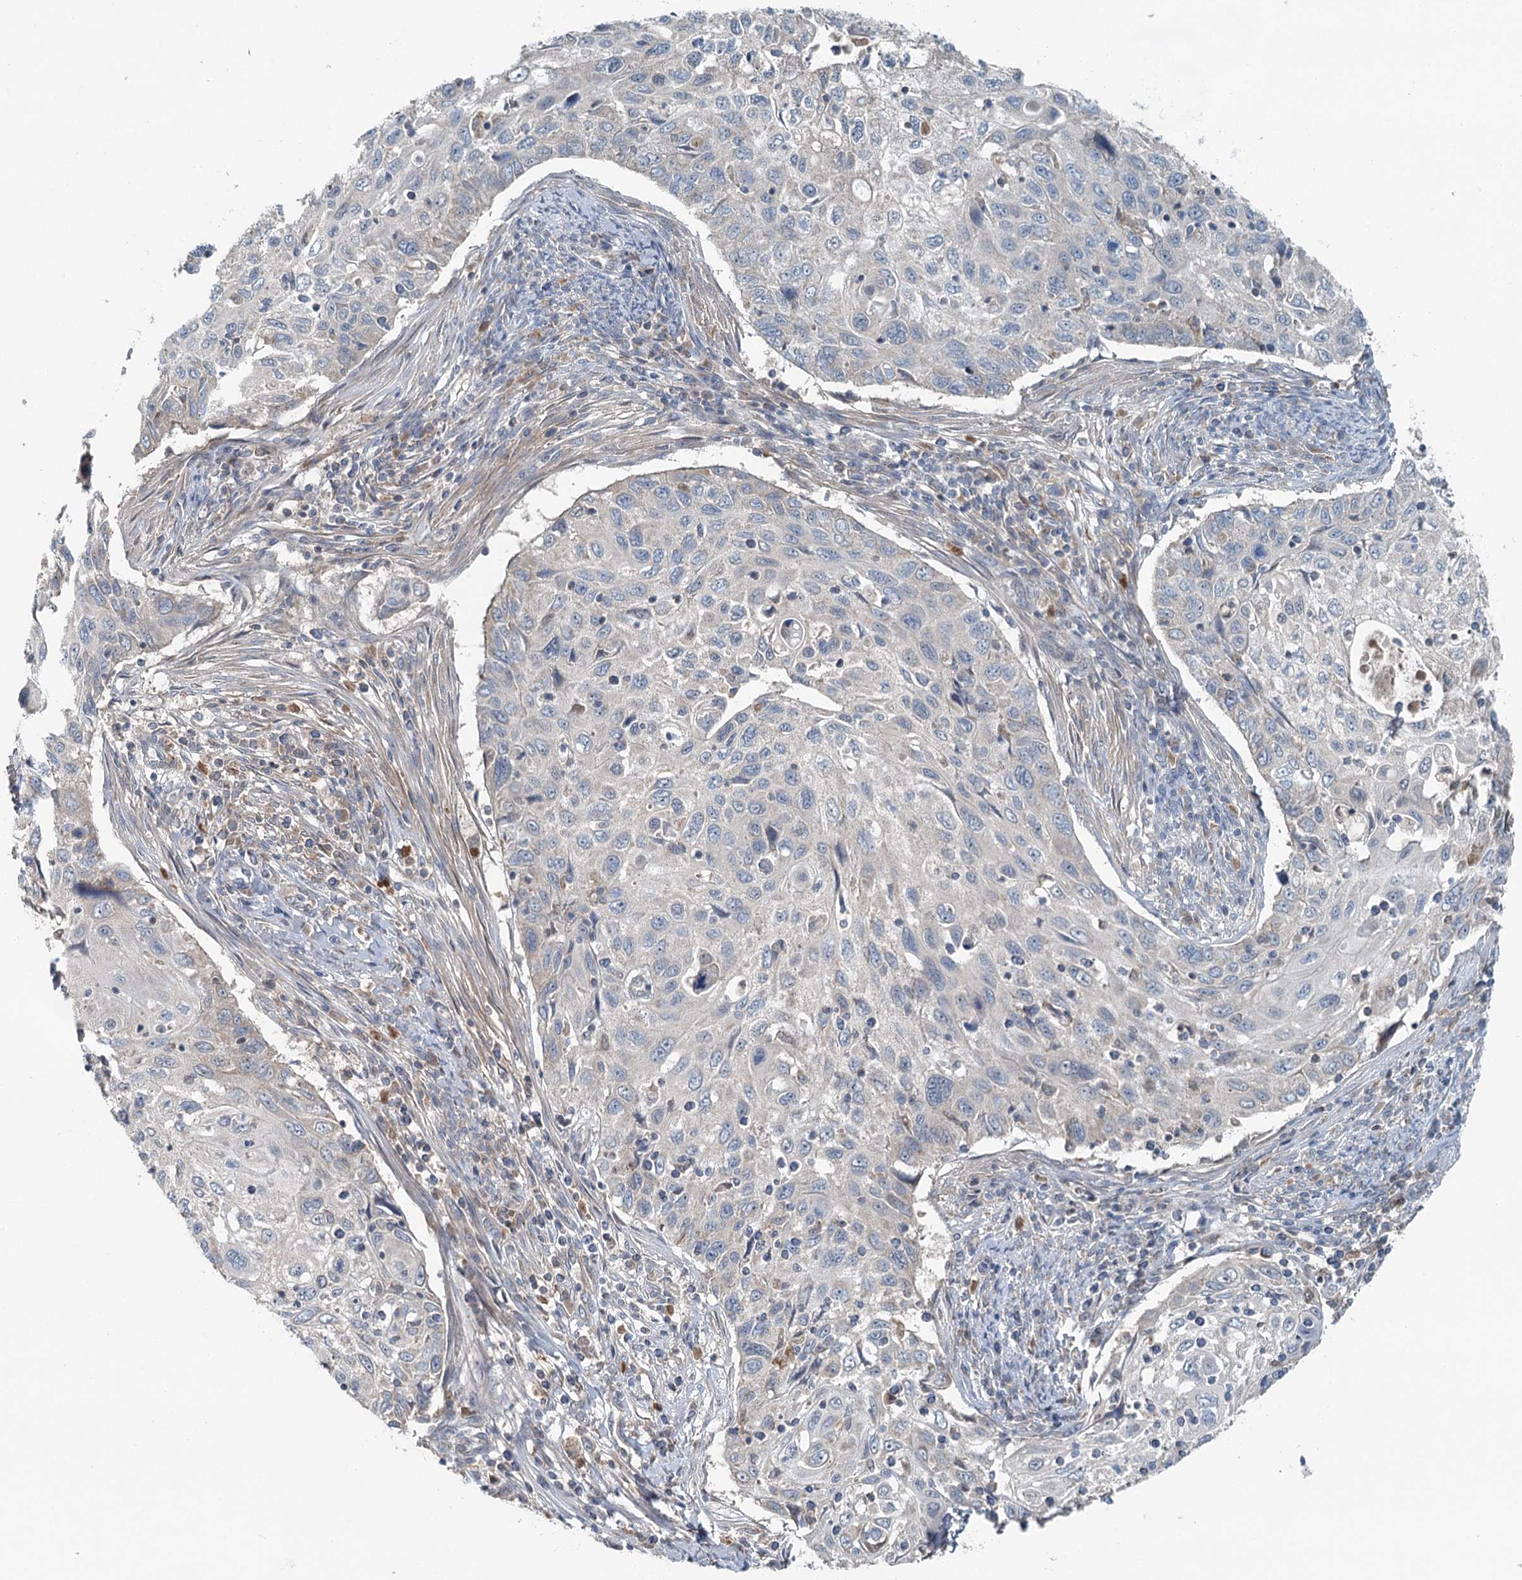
{"staining": {"intensity": "negative", "quantity": "none", "location": "none"}, "tissue": "cervical cancer", "cell_type": "Tumor cells", "image_type": "cancer", "snomed": [{"axis": "morphology", "description": "Squamous cell carcinoma, NOS"}, {"axis": "topography", "description": "Cervix"}], "caption": "High power microscopy micrograph of an IHC micrograph of squamous cell carcinoma (cervical), revealing no significant positivity in tumor cells.", "gene": "CHCHD5", "patient": {"sex": "female", "age": 70}}